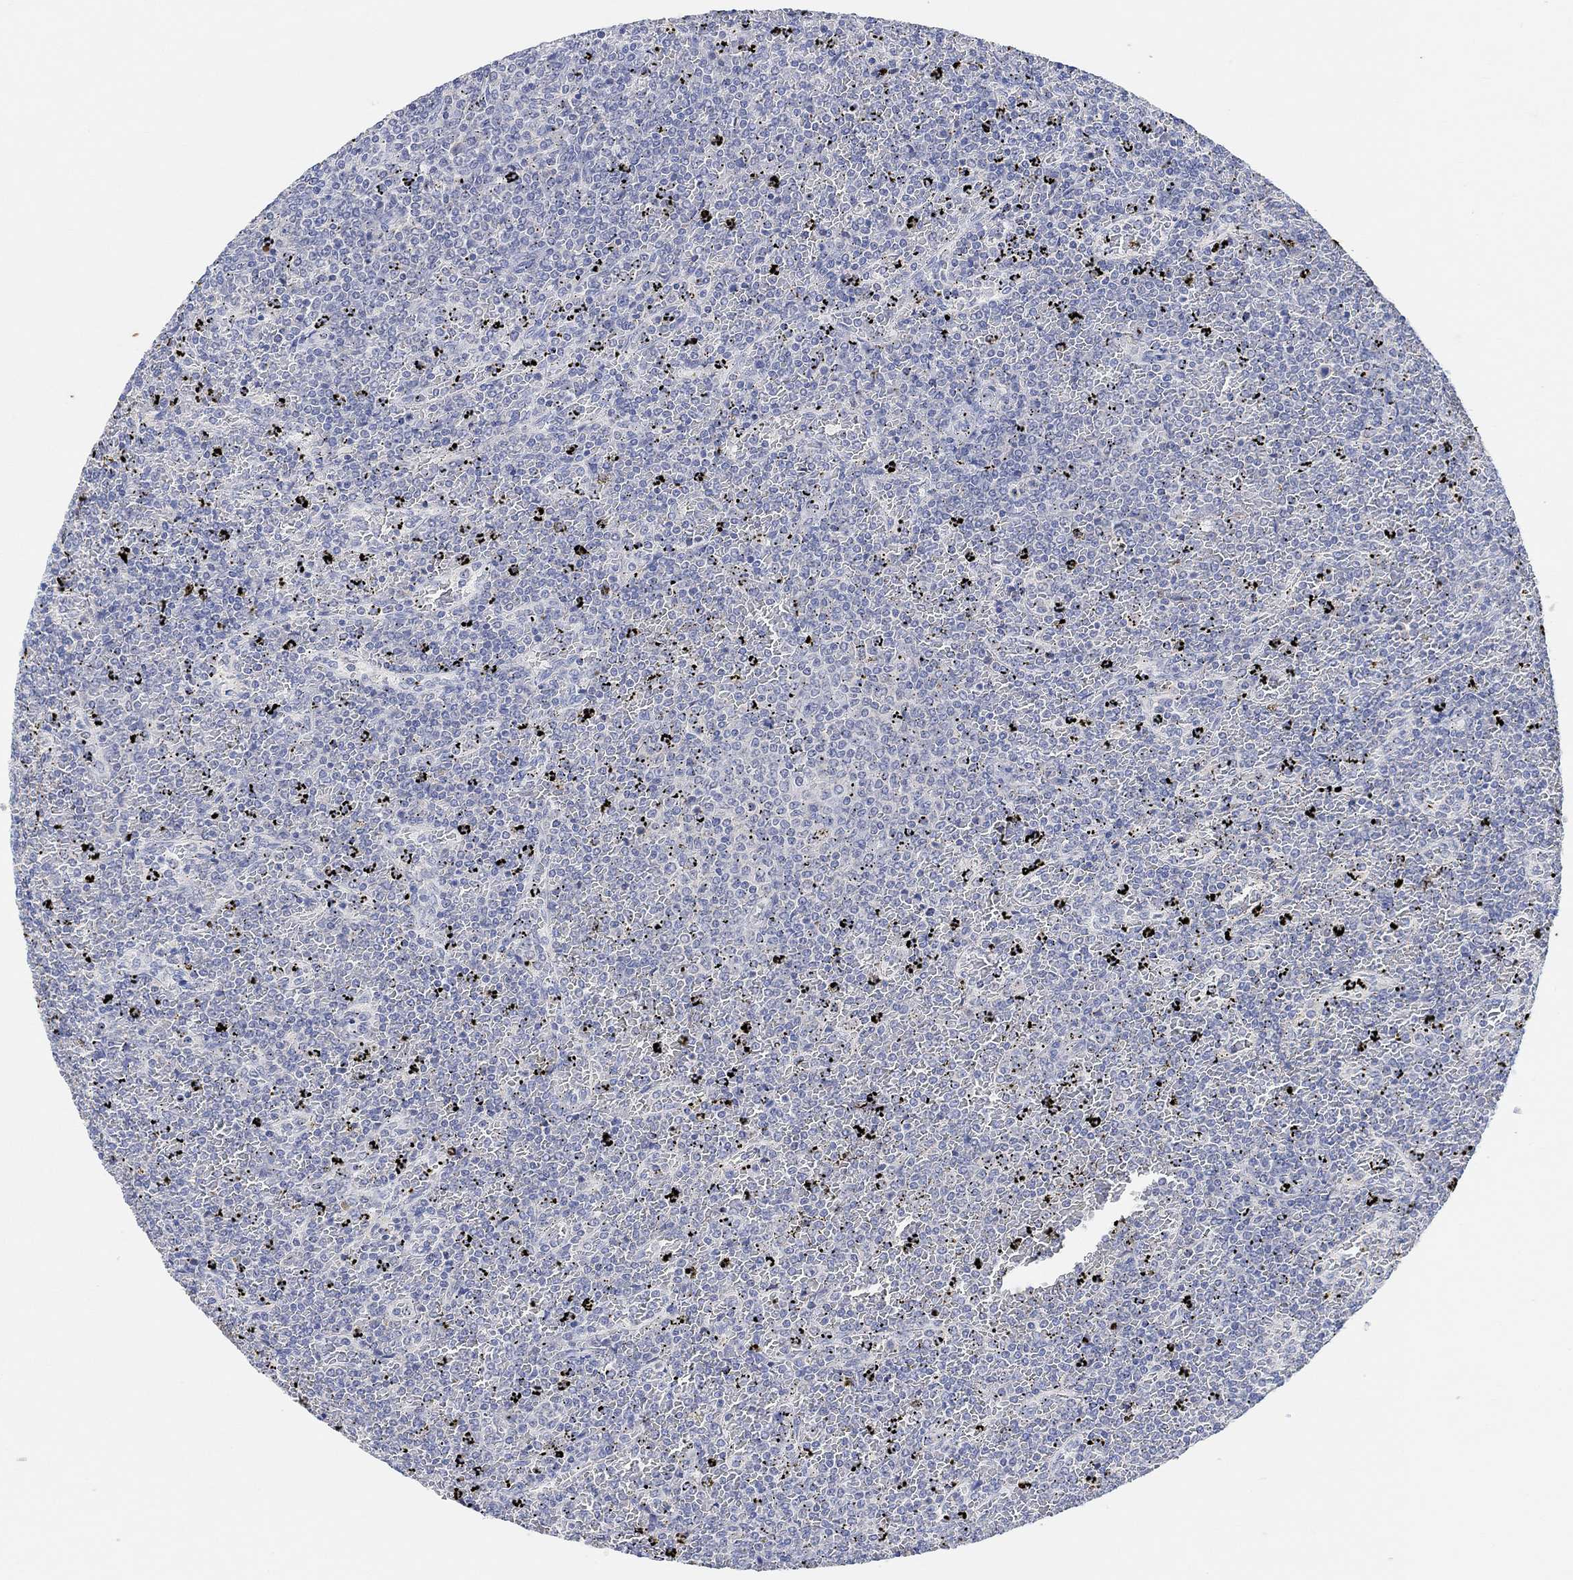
{"staining": {"intensity": "negative", "quantity": "none", "location": "none"}, "tissue": "lymphoma", "cell_type": "Tumor cells", "image_type": "cancer", "snomed": [{"axis": "morphology", "description": "Malignant lymphoma, non-Hodgkin's type, Low grade"}, {"axis": "topography", "description": "Spleen"}], "caption": "Immunohistochemistry histopathology image of low-grade malignant lymphoma, non-Hodgkin's type stained for a protein (brown), which exhibits no positivity in tumor cells.", "gene": "RIMS1", "patient": {"sex": "female", "age": 77}}